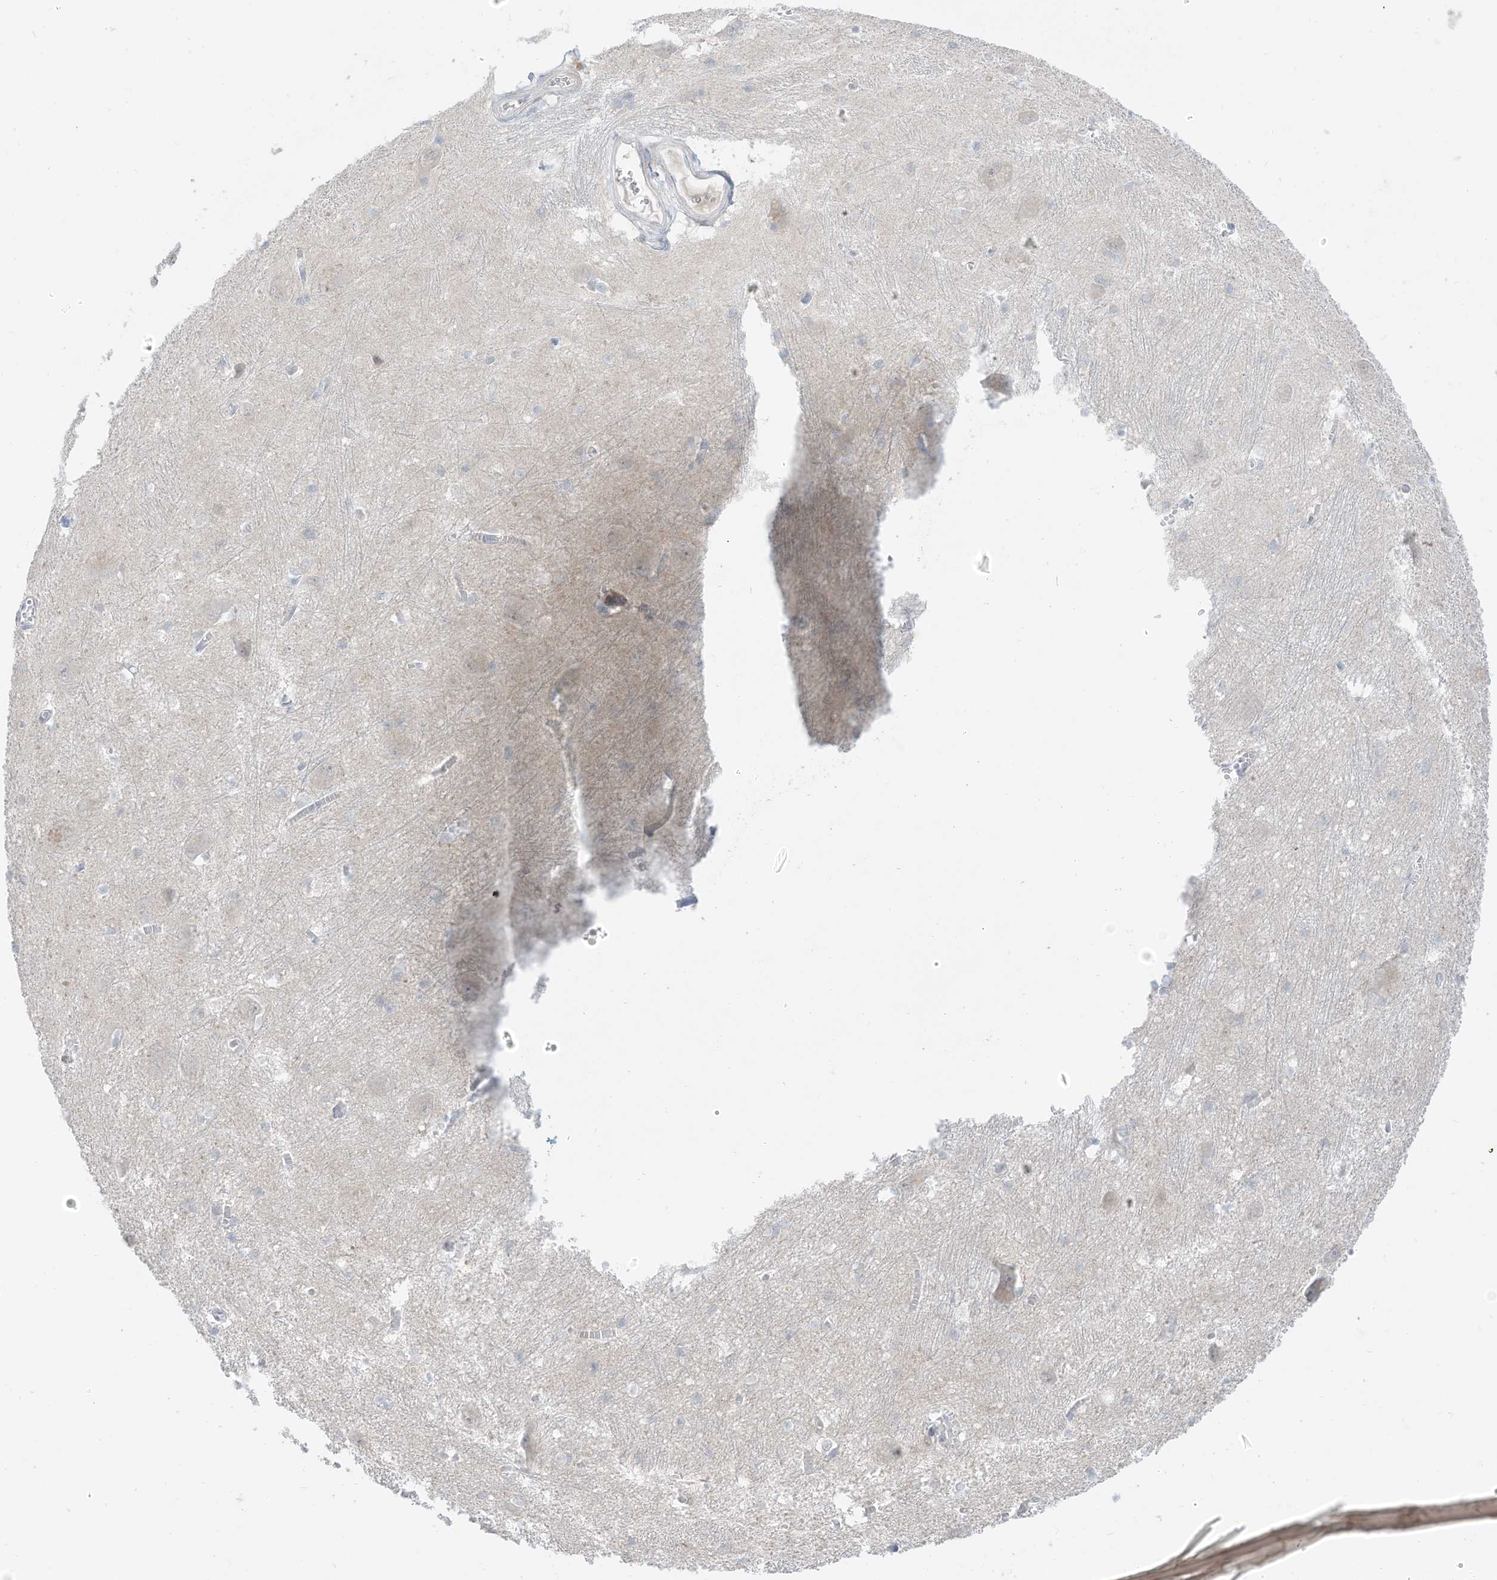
{"staining": {"intensity": "negative", "quantity": "none", "location": "none"}, "tissue": "caudate", "cell_type": "Glial cells", "image_type": "normal", "snomed": [{"axis": "morphology", "description": "Normal tissue, NOS"}, {"axis": "topography", "description": "Lateral ventricle wall"}], "caption": "This micrograph is of unremarkable caudate stained with immunohistochemistry (IHC) to label a protein in brown with the nuclei are counter-stained blue. There is no positivity in glial cells.", "gene": "OGT", "patient": {"sex": "male", "age": 37}}